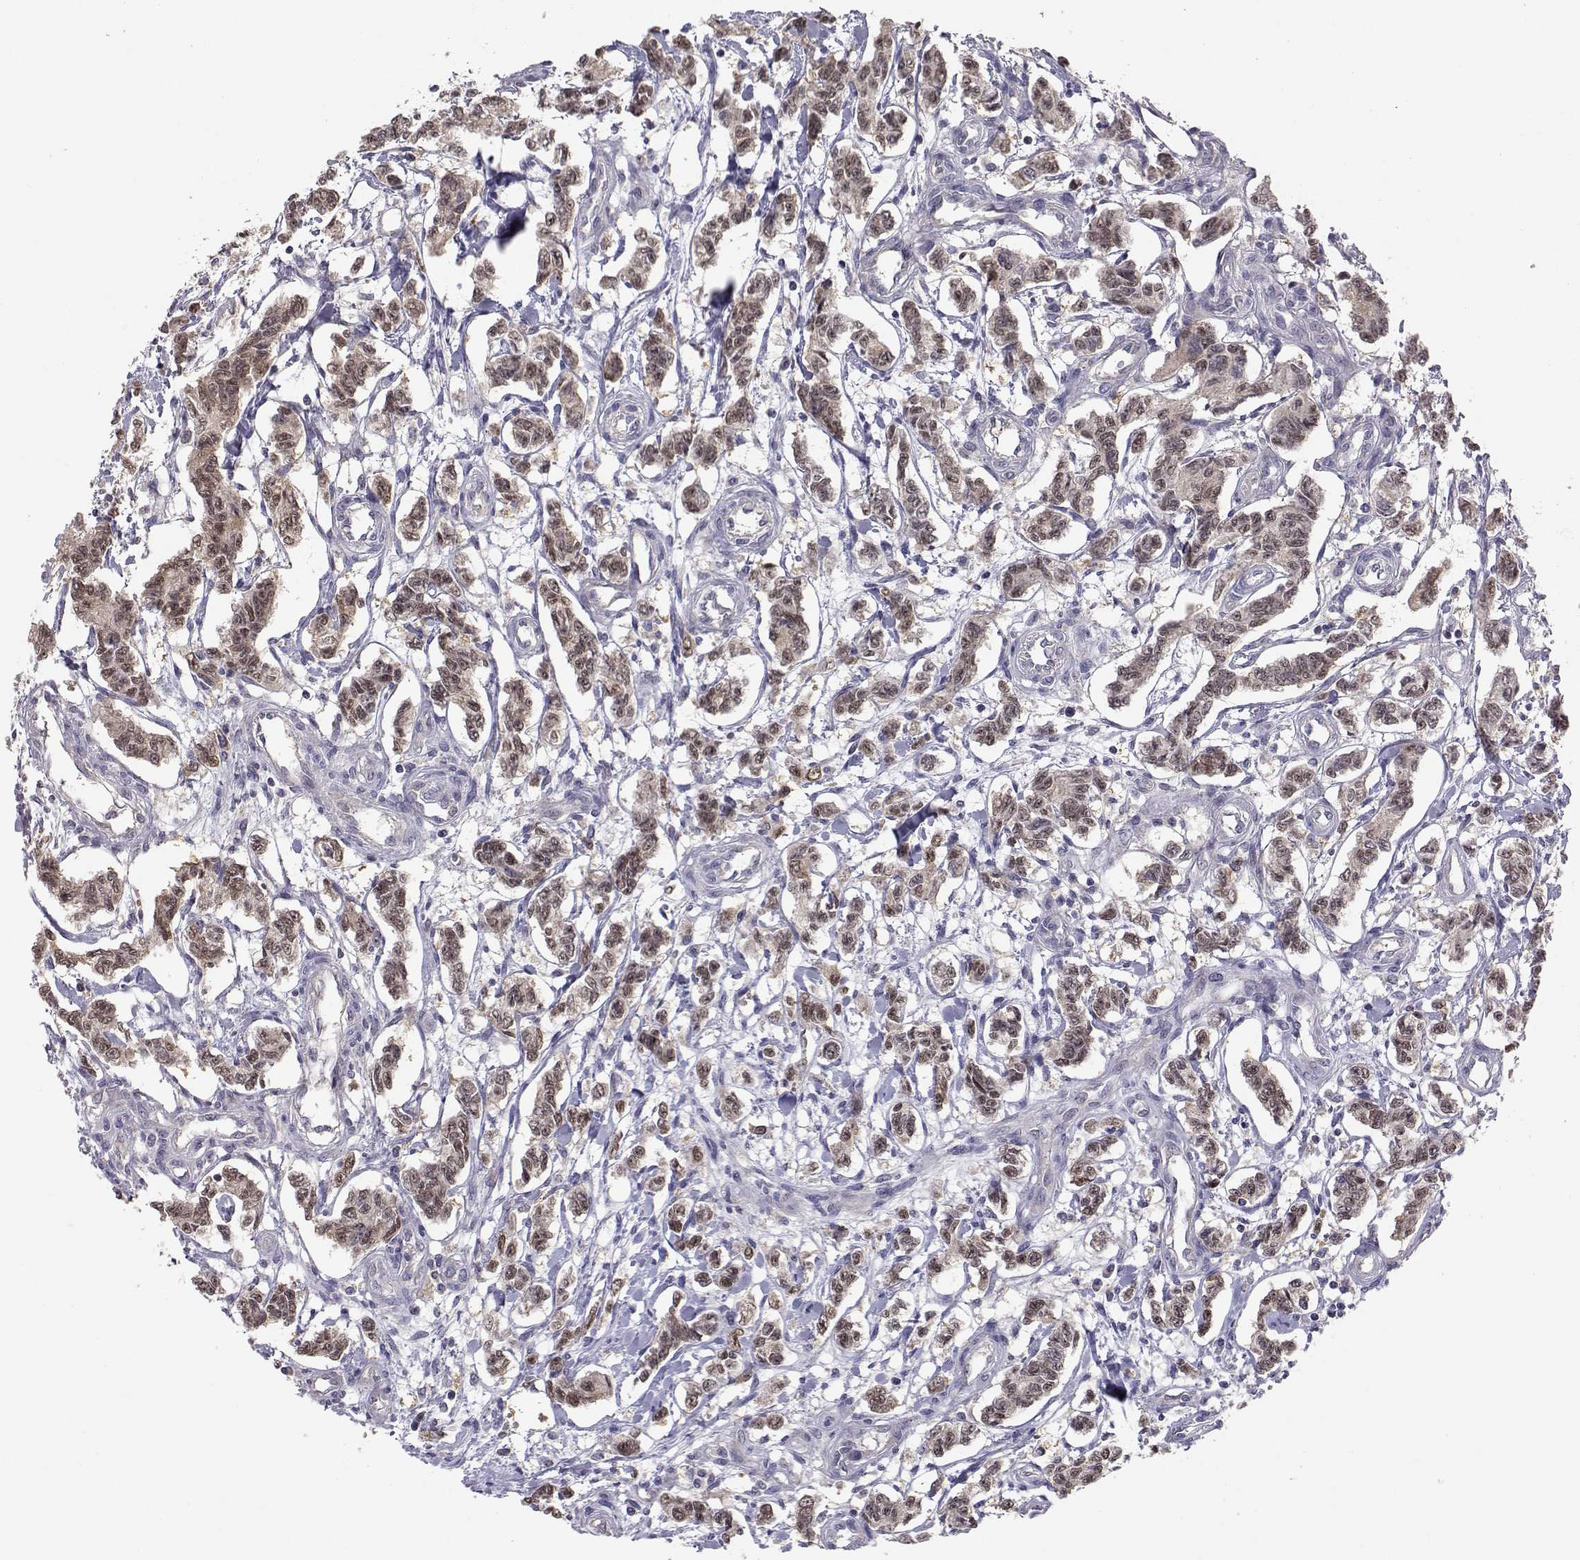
{"staining": {"intensity": "weak", "quantity": ">75%", "location": "cytoplasmic/membranous,nuclear"}, "tissue": "carcinoid", "cell_type": "Tumor cells", "image_type": "cancer", "snomed": [{"axis": "morphology", "description": "Carcinoid, malignant, NOS"}, {"axis": "topography", "description": "Kidney"}], "caption": "Immunohistochemical staining of carcinoid (malignant) exhibits weak cytoplasmic/membranous and nuclear protein expression in about >75% of tumor cells. The staining is performed using DAB (3,3'-diaminobenzidine) brown chromogen to label protein expression. The nuclei are counter-stained blue using hematoxylin.", "gene": "NCAM2", "patient": {"sex": "female", "age": 41}}